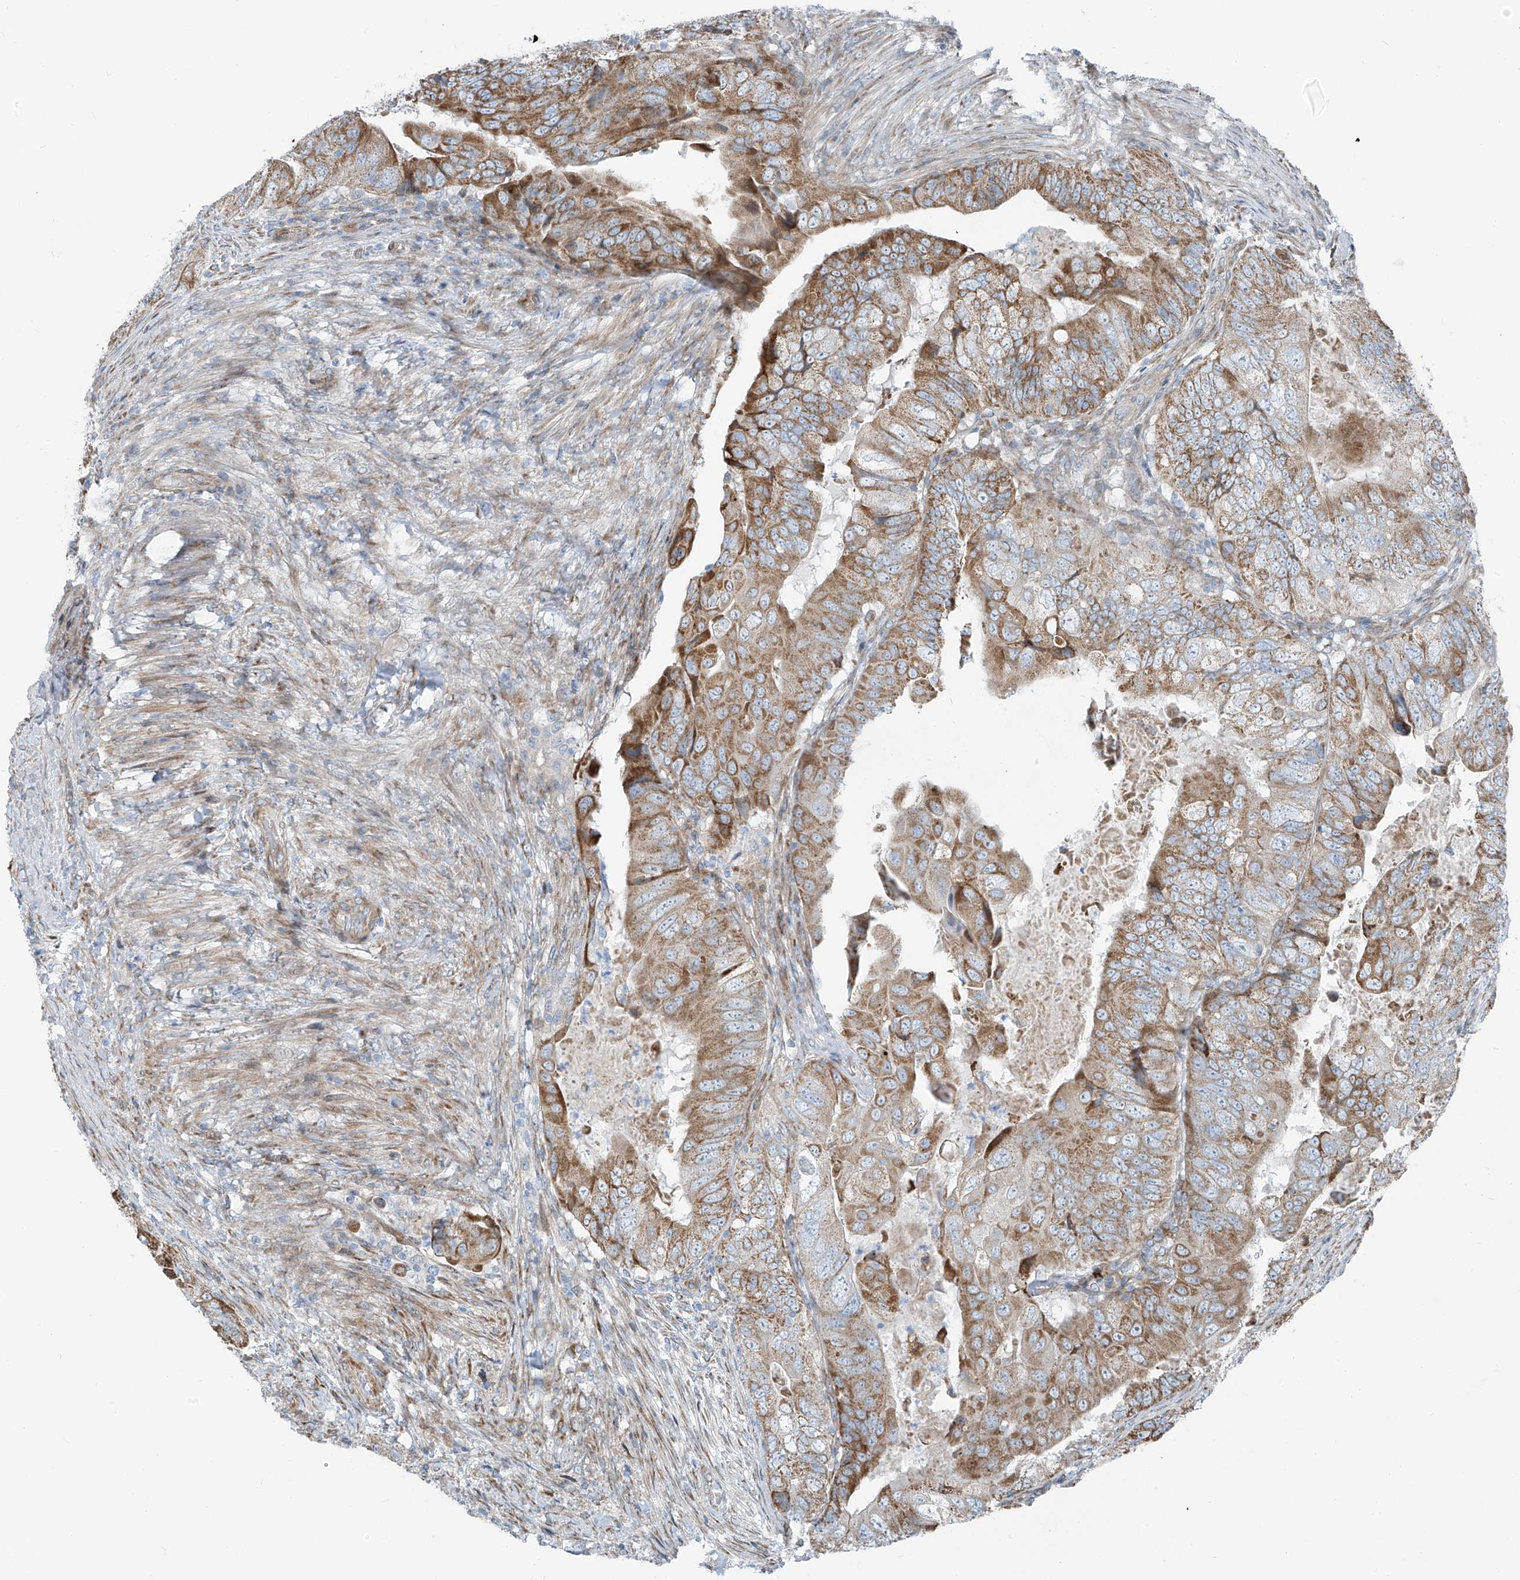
{"staining": {"intensity": "moderate", "quantity": ">75%", "location": "cytoplasmic/membranous"}, "tissue": "colorectal cancer", "cell_type": "Tumor cells", "image_type": "cancer", "snomed": [{"axis": "morphology", "description": "Adenocarcinoma, NOS"}, {"axis": "topography", "description": "Rectum"}], "caption": "About >75% of tumor cells in colorectal cancer display moderate cytoplasmic/membranous protein staining as visualized by brown immunohistochemical staining.", "gene": "HIC2", "patient": {"sex": "male", "age": 63}}